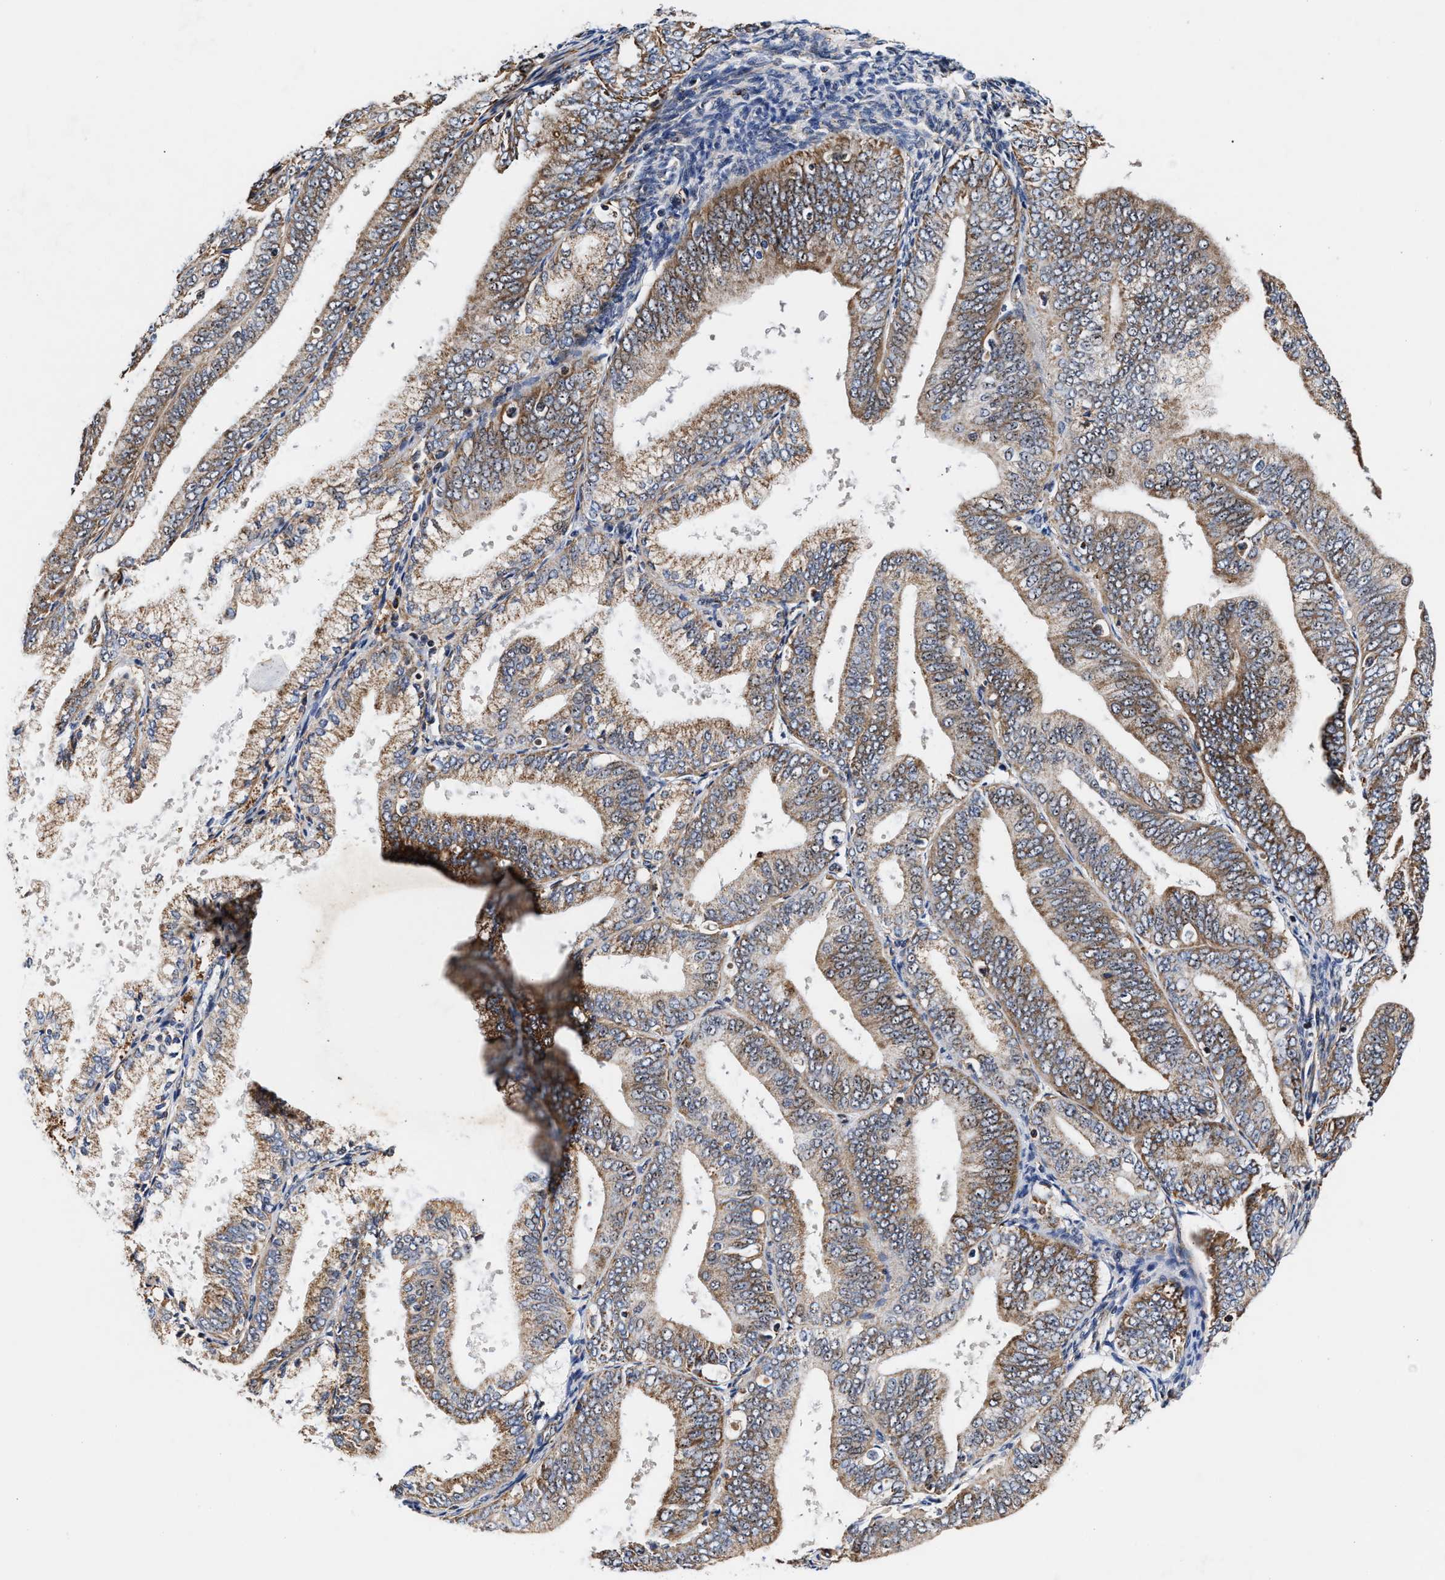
{"staining": {"intensity": "weak", "quantity": ">75%", "location": "cytoplasmic/membranous"}, "tissue": "endometrial cancer", "cell_type": "Tumor cells", "image_type": "cancer", "snomed": [{"axis": "morphology", "description": "Adenocarcinoma, NOS"}, {"axis": "topography", "description": "Endometrium"}], "caption": "This is an image of immunohistochemistry staining of endometrial cancer, which shows weak staining in the cytoplasmic/membranous of tumor cells.", "gene": "SGK1", "patient": {"sex": "female", "age": 63}}